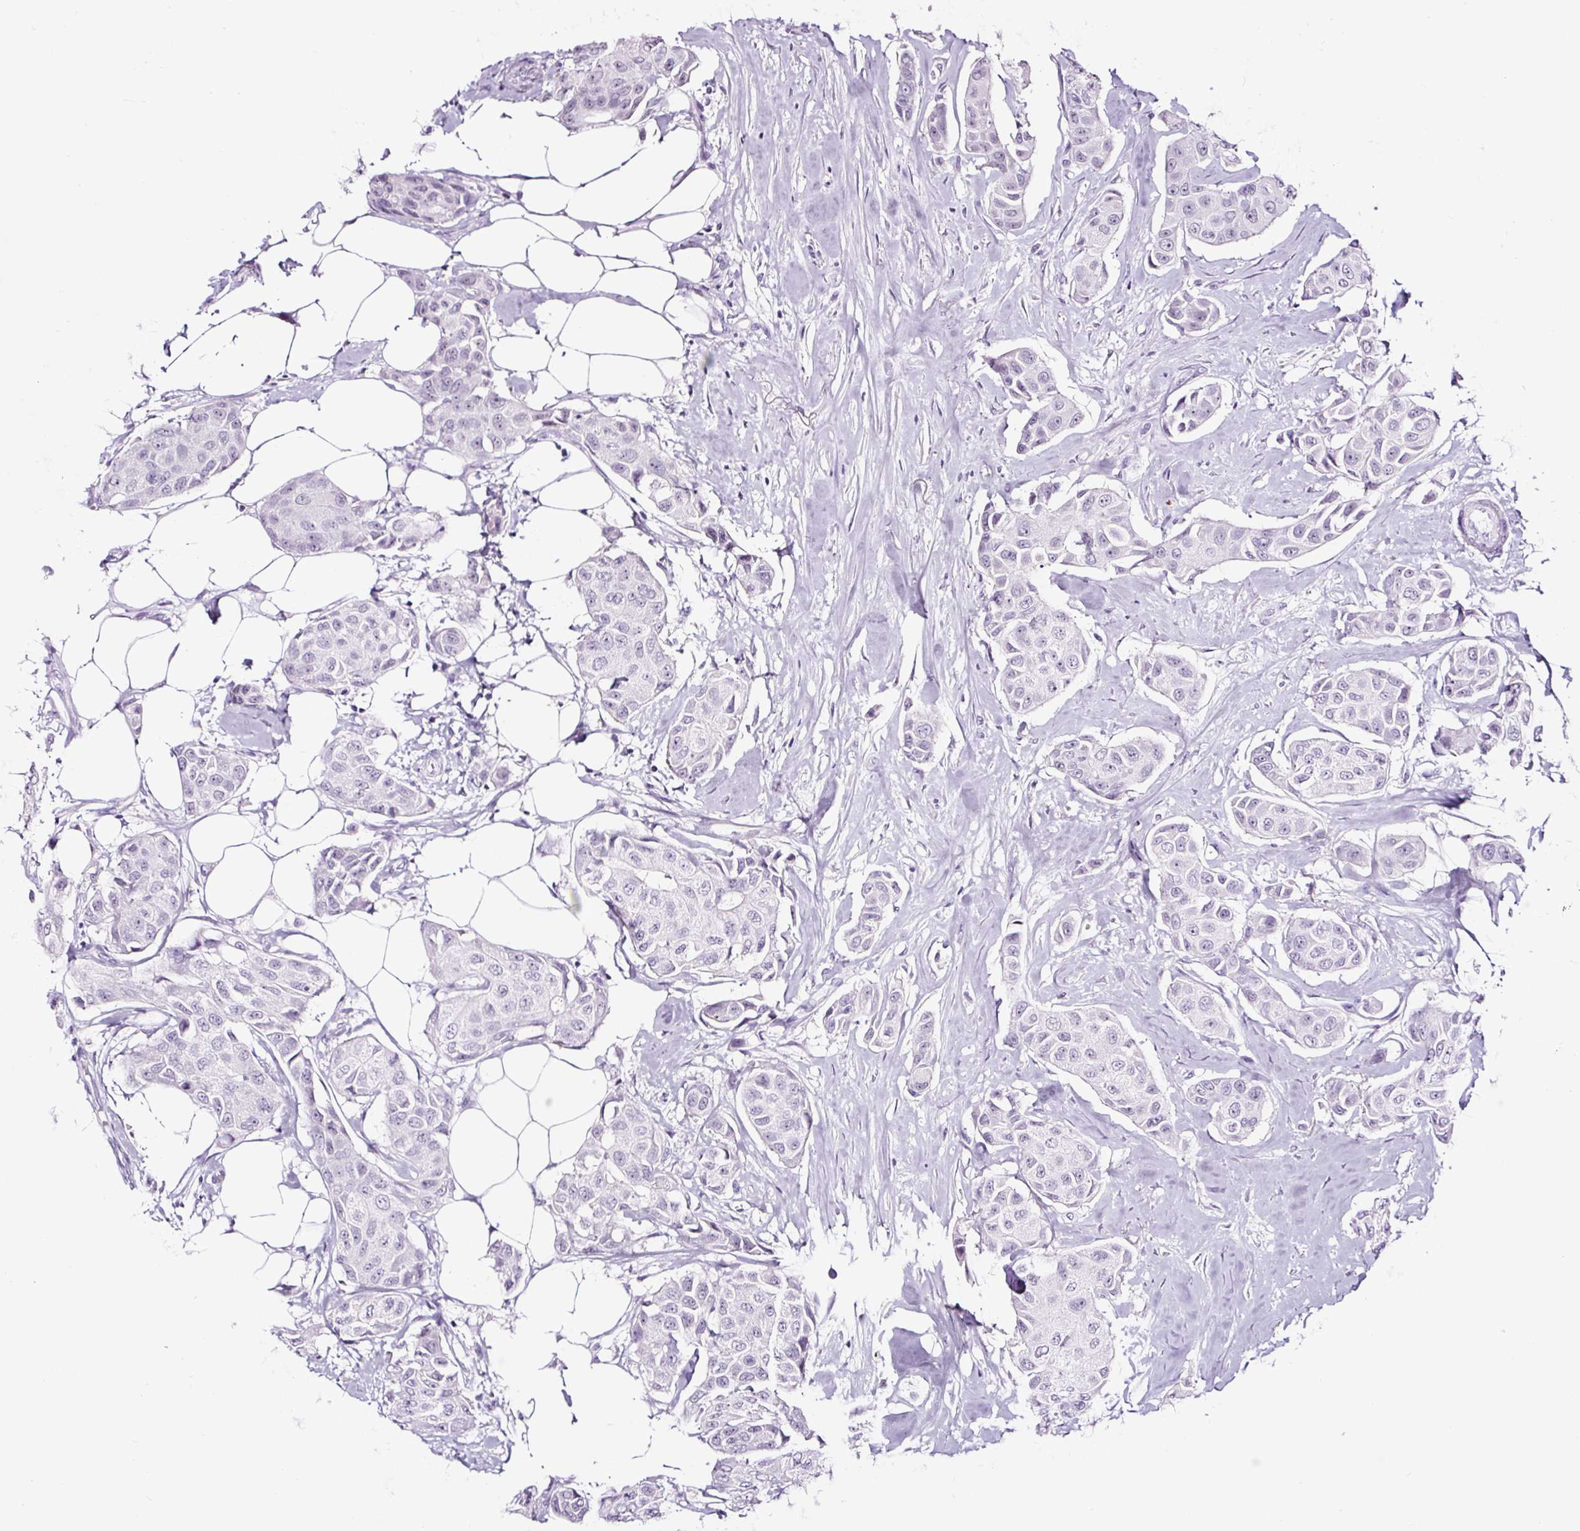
{"staining": {"intensity": "negative", "quantity": "none", "location": "none"}, "tissue": "breast cancer", "cell_type": "Tumor cells", "image_type": "cancer", "snomed": [{"axis": "morphology", "description": "Duct carcinoma"}, {"axis": "topography", "description": "Breast"}, {"axis": "topography", "description": "Lymph node"}], "caption": "Immunohistochemical staining of human breast infiltrating ductal carcinoma demonstrates no significant staining in tumor cells.", "gene": "NPHS2", "patient": {"sex": "female", "age": 80}}